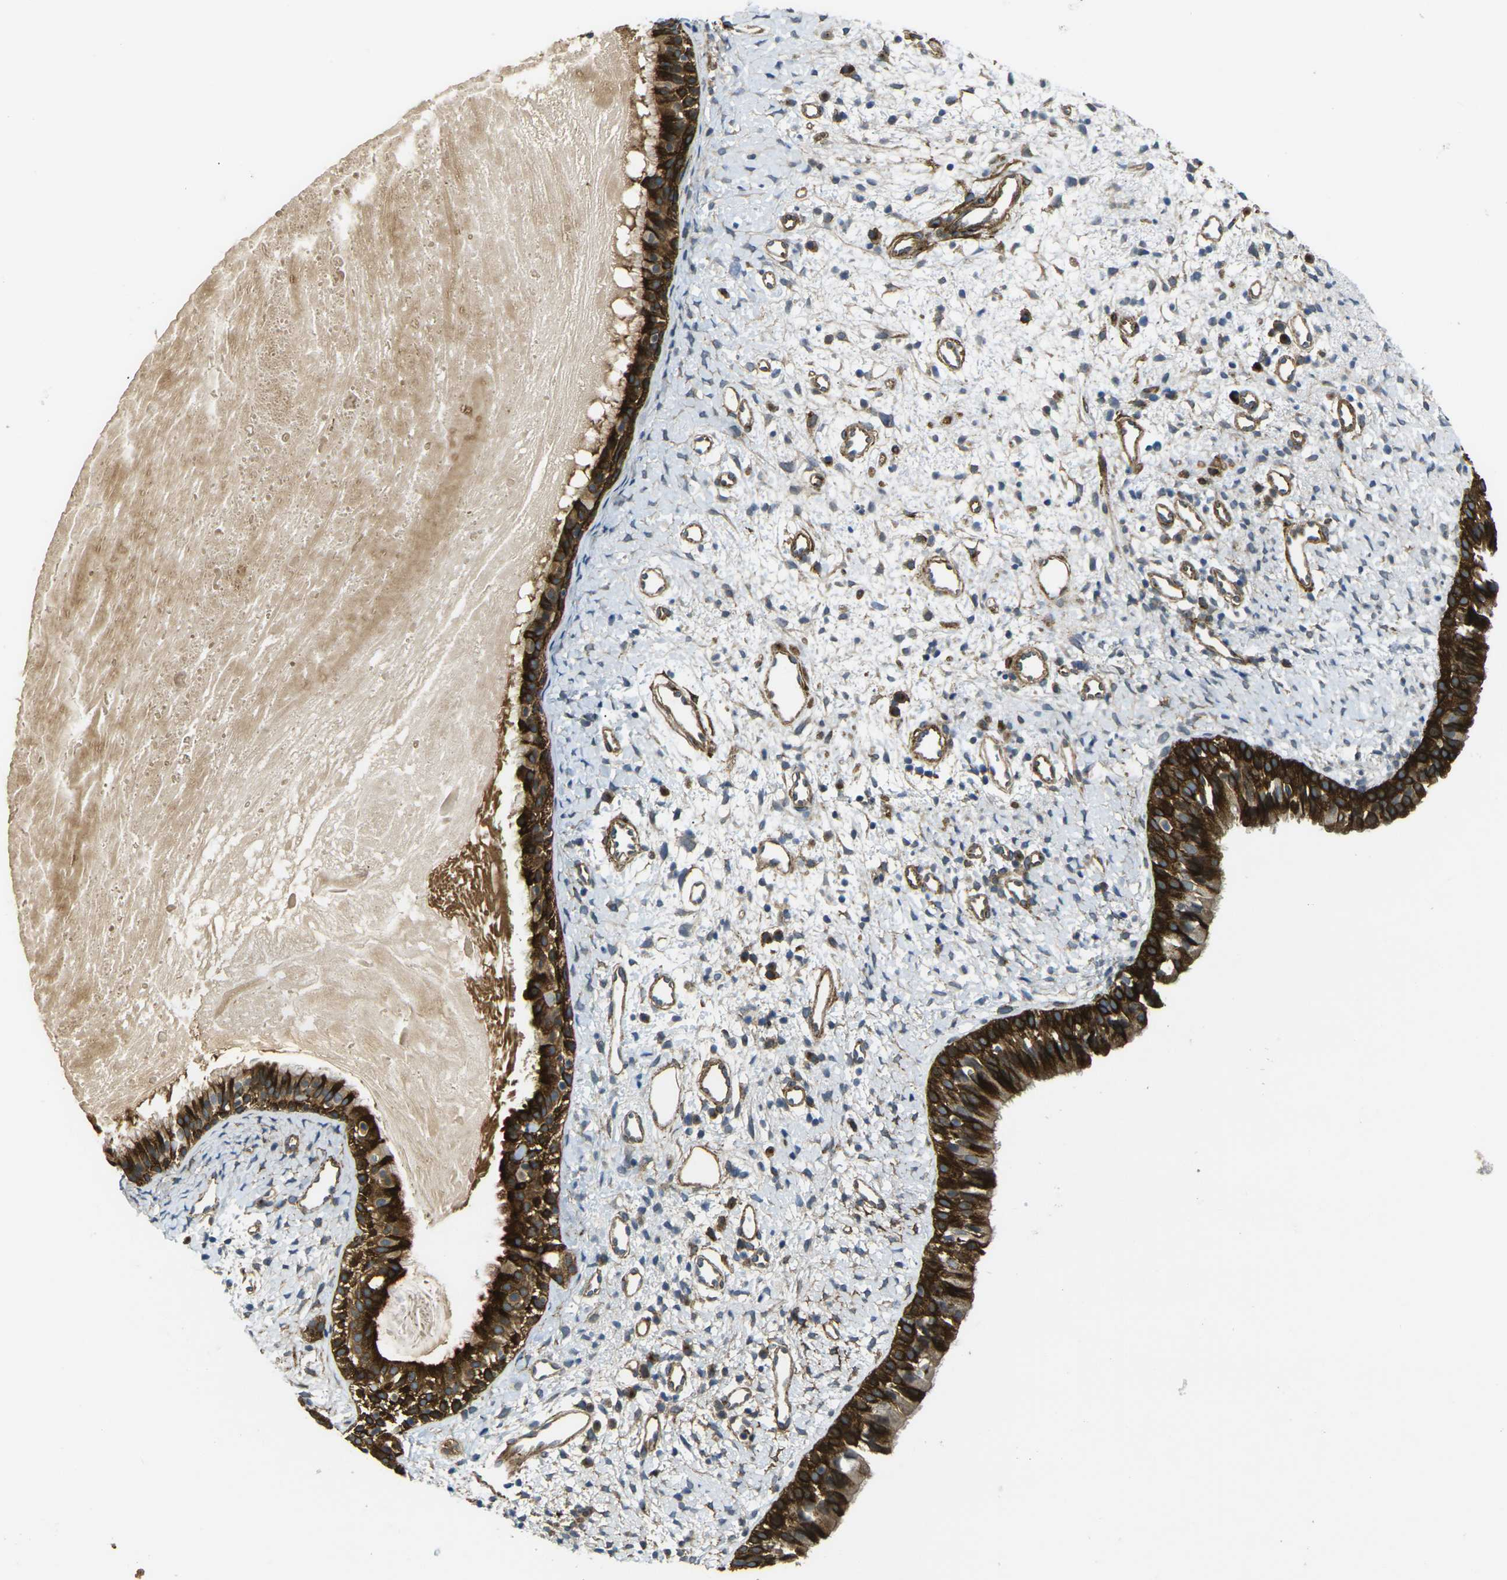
{"staining": {"intensity": "strong", "quantity": ">75%", "location": "cytoplasmic/membranous"}, "tissue": "nasopharynx", "cell_type": "Respiratory epithelial cells", "image_type": "normal", "snomed": [{"axis": "morphology", "description": "Normal tissue, NOS"}, {"axis": "topography", "description": "Nasopharynx"}], "caption": "IHC of benign nasopharynx displays high levels of strong cytoplasmic/membranous staining in about >75% of respiratory epithelial cells. (IHC, brightfield microscopy, high magnification).", "gene": "ECE1", "patient": {"sex": "male", "age": 22}}